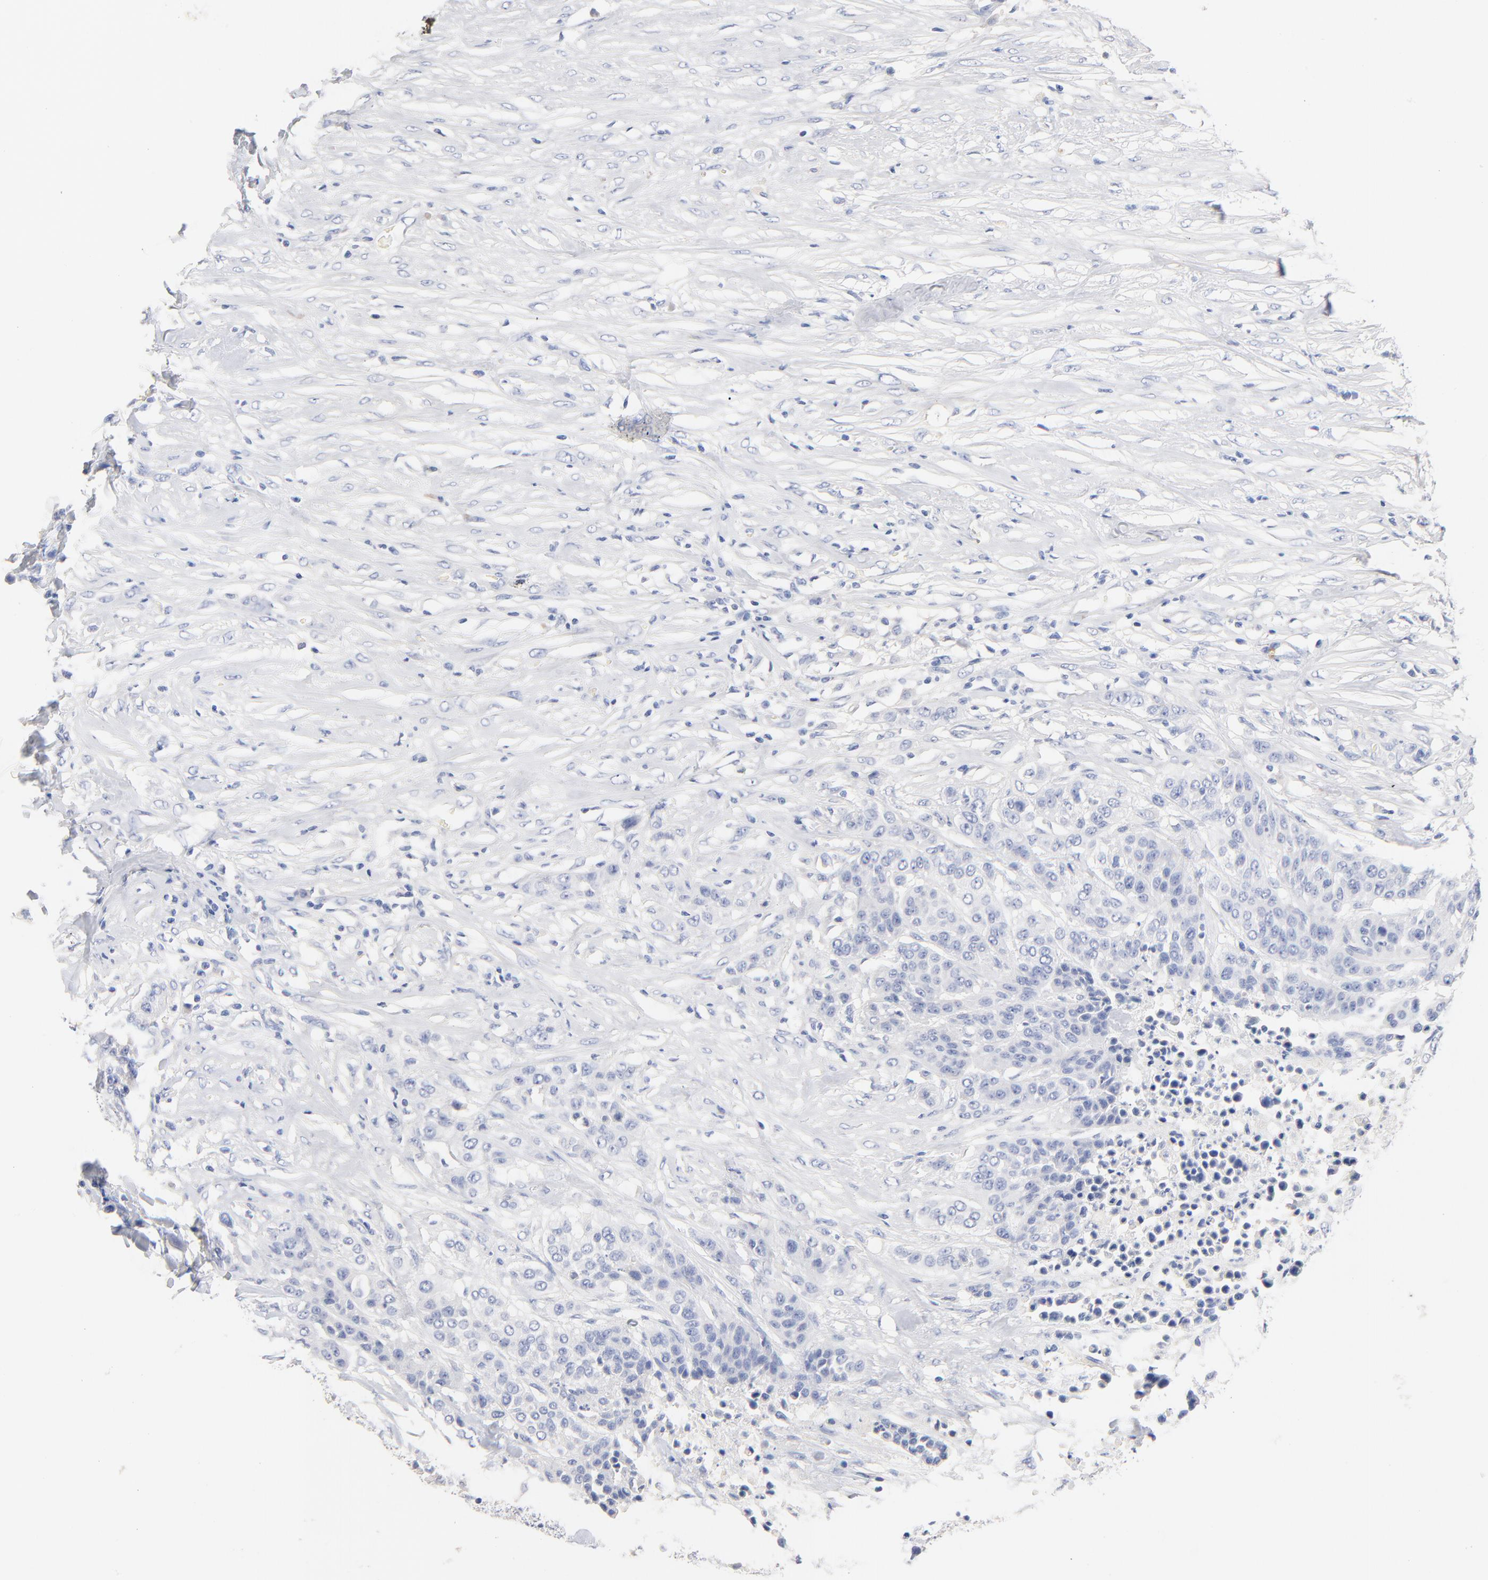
{"staining": {"intensity": "negative", "quantity": "none", "location": "none"}, "tissue": "urothelial cancer", "cell_type": "Tumor cells", "image_type": "cancer", "snomed": [{"axis": "morphology", "description": "Urothelial carcinoma, High grade"}, {"axis": "topography", "description": "Urinary bladder"}], "caption": "This is a micrograph of IHC staining of urothelial cancer, which shows no expression in tumor cells.", "gene": "CPS1", "patient": {"sex": "male", "age": 74}}